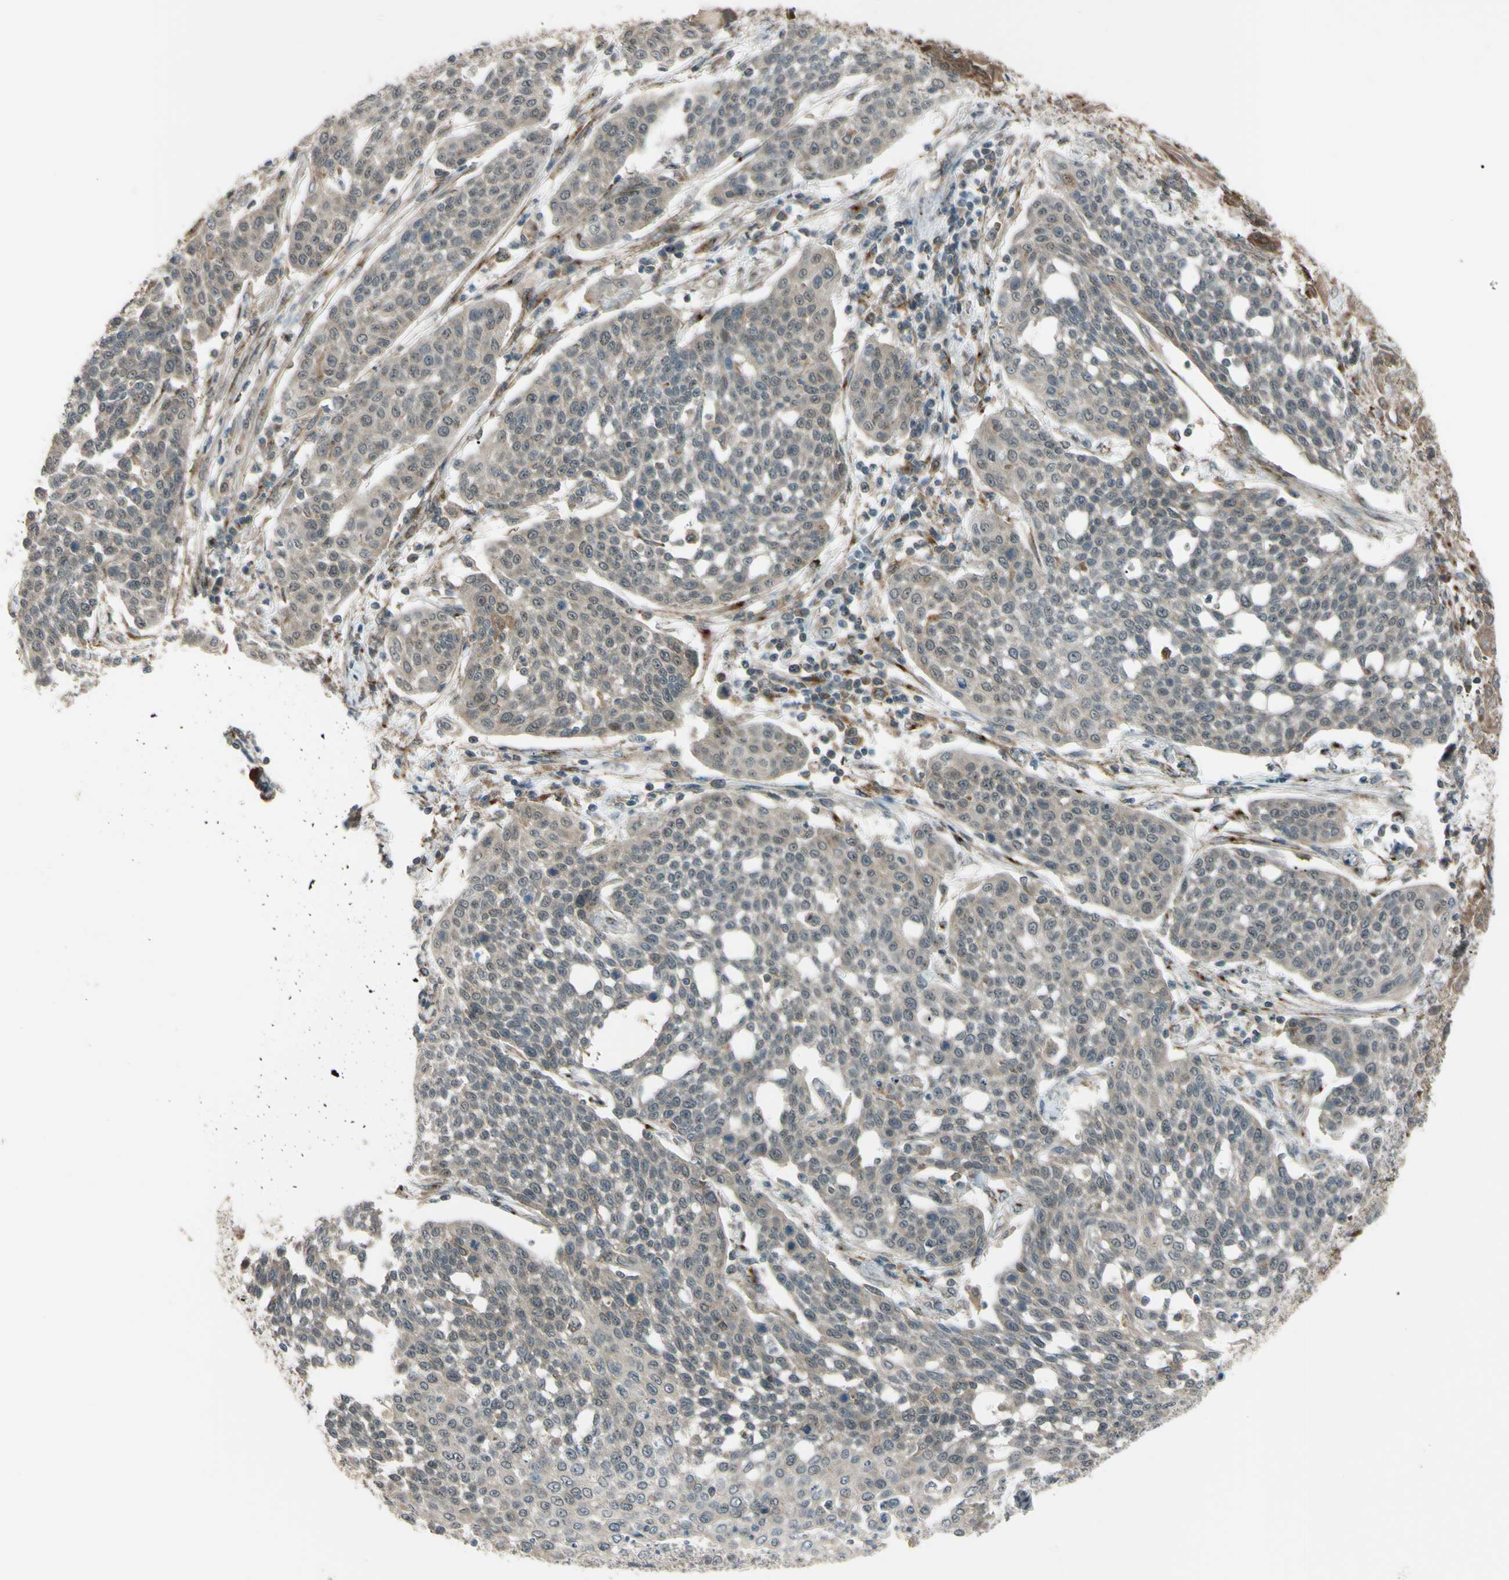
{"staining": {"intensity": "weak", "quantity": "<25%", "location": "cytoplasmic/membranous,nuclear"}, "tissue": "cervical cancer", "cell_type": "Tumor cells", "image_type": "cancer", "snomed": [{"axis": "morphology", "description": "Squamous cell carcinoma, NOS"}, {"axis": "topography", "description": "Cervix"}], "caption": "The image displays no staining of tumor cells in cervical squamous cell carcinoma.", "gene": "FLII", "patient": {"sex": "female", "age": 34}}